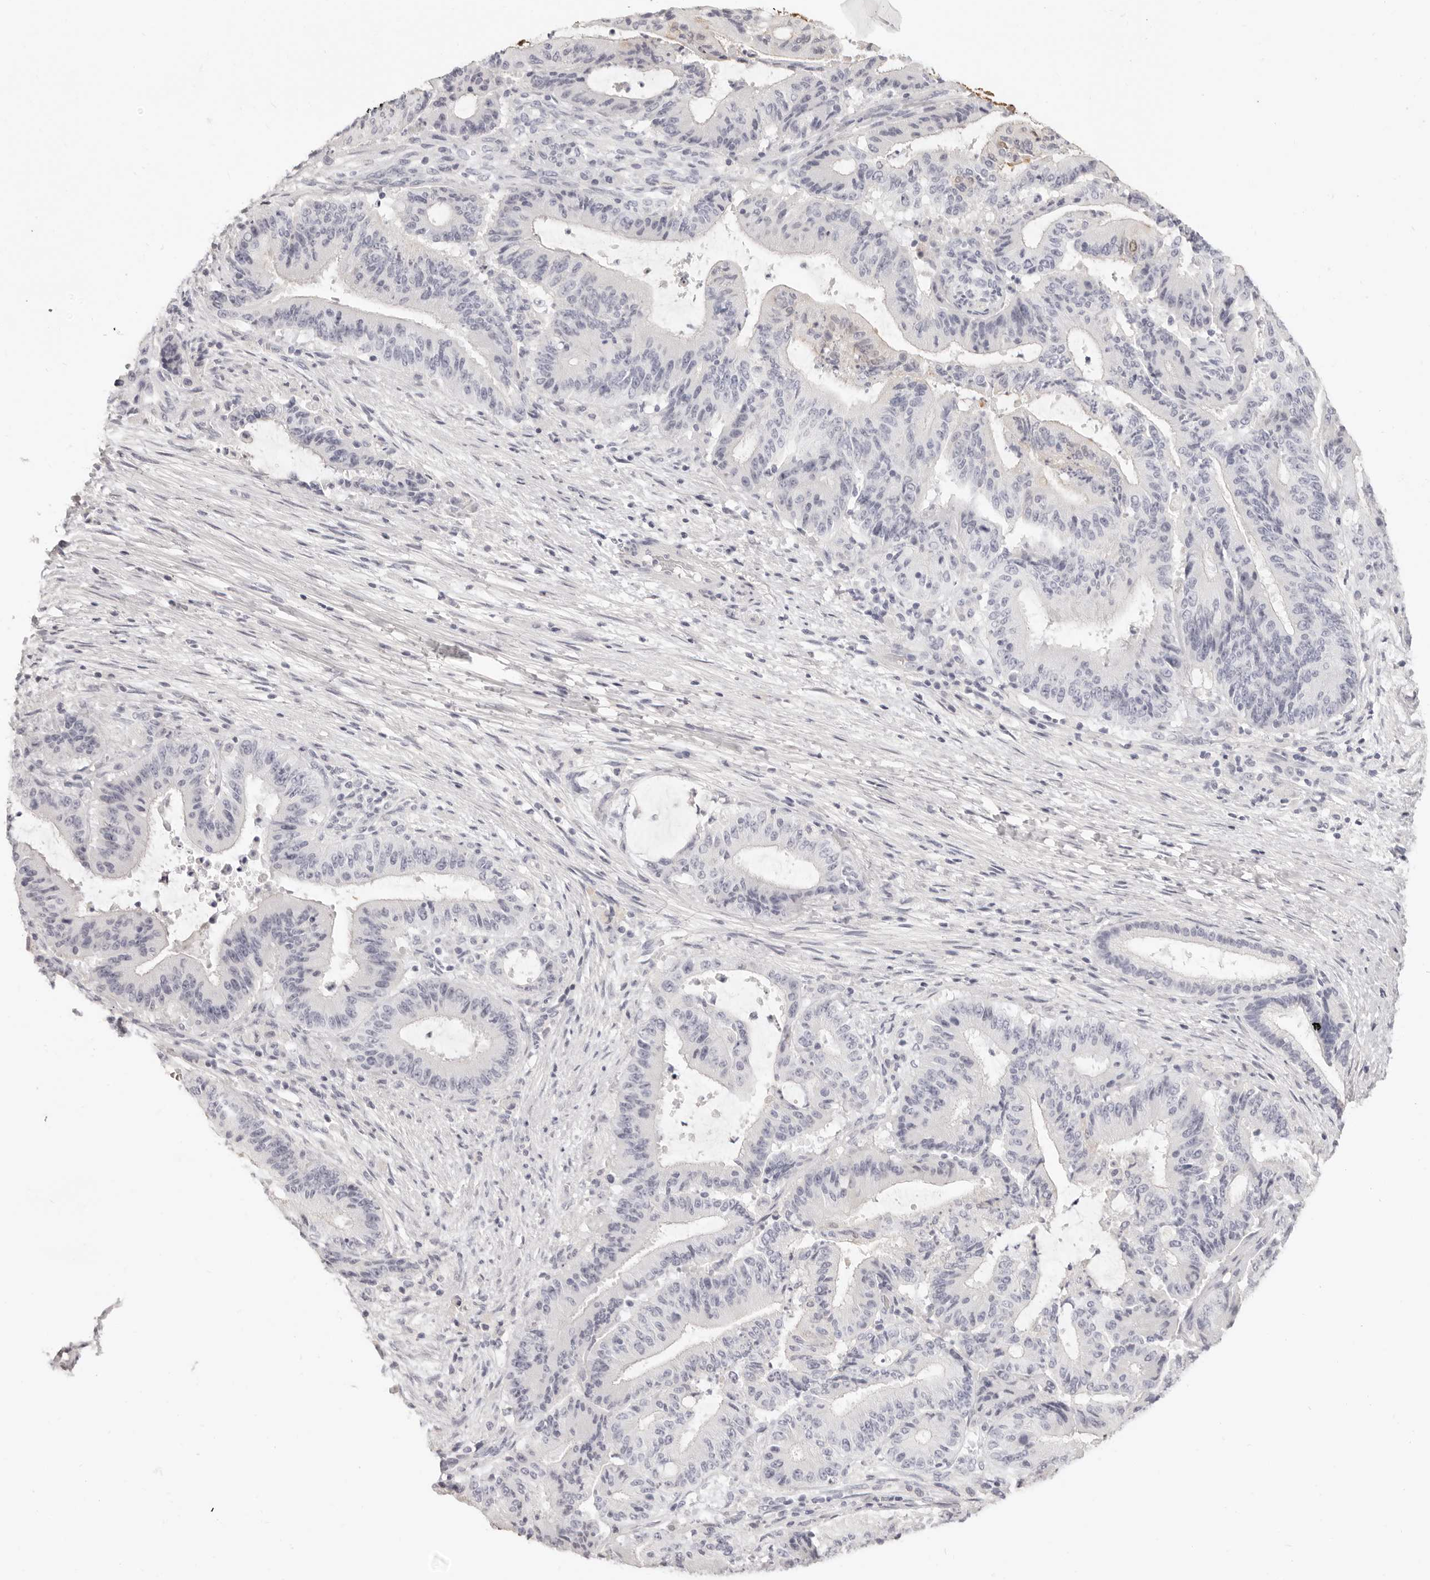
{"staining": {"intensity": "moderate", "quantity": "<25%", "location": "cytoplasmic/membranous"}, "tissue": "liver cancer", "cell_type": "Tumor cells", "image_type": "cancer", "snomed": [{"axis": "morphology", "description": "Normal tissue, NOS"}, {"axis": "morphology", "description": "Cholangiocarcinoma"}, {"axis": "topography", "description": "Liver"}, {"axis": "topography", "description": "Peripheral nerve tissue"}], "caption": "Brown immunohistochemical staining in cholangiocarcinoma (liver) reveals moderate cytoplasmic/membranous staining in approximately <25% of tumor cells.", "gene": "FABP1", "patient": {"sex": "female", "age": 73}}